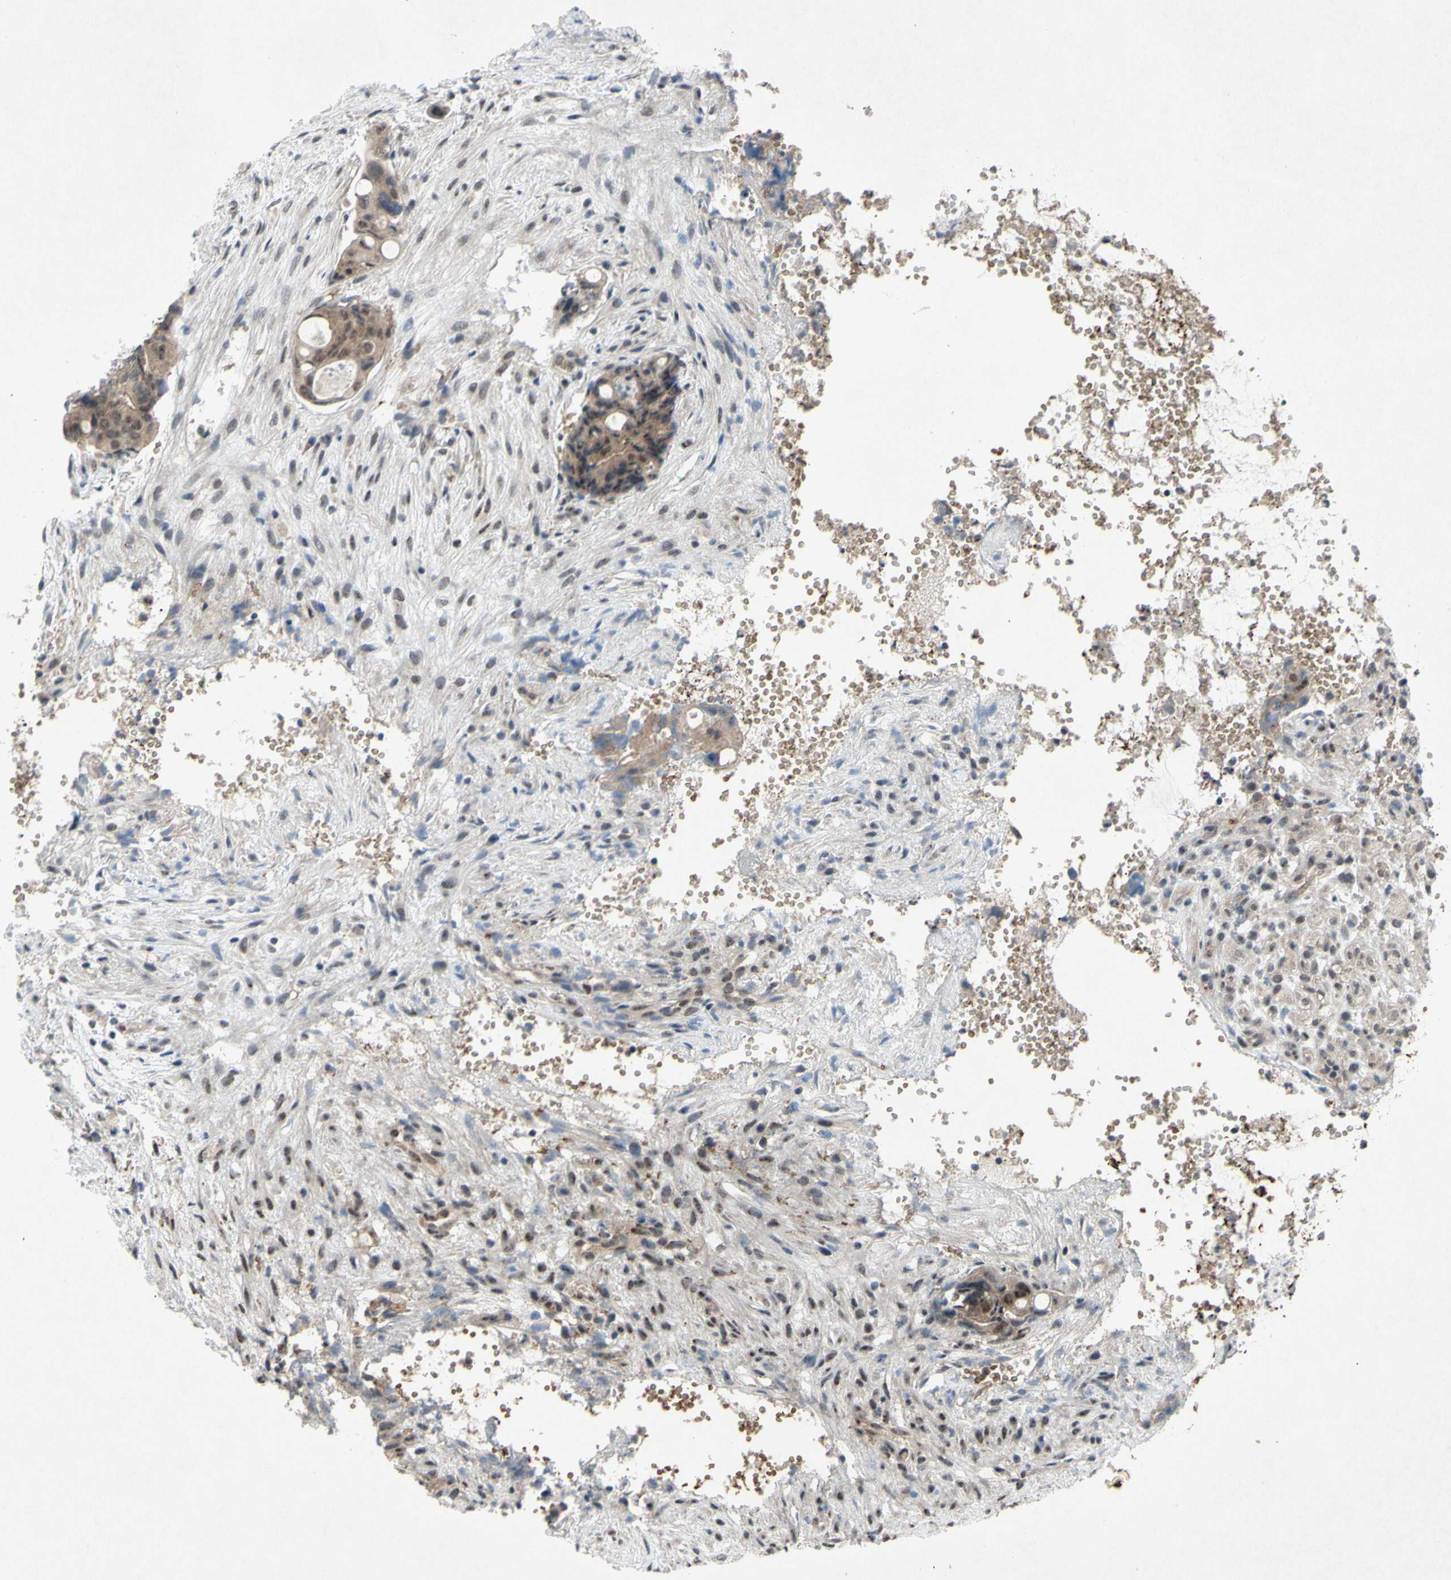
{"staining": {"intensity": "weak", "quantity": ">75%", "location": "cytoplasmic/membranous"}, "tissue": "colorectal cancer", "cell_type": "Tumor cells", "image_type": "cancer", "snomed": [{"axis": "morphology", "description": "Adenocarcinoma, NOS"}, {"axis": "topography", "description": "Colon"}], "caption": "This is a micrograph of immunohistochemistry (IHC) staining of colorectal cancer, which shows weak staining in the cytoplasmic/membranous of tumor cells.", "gene": "TRDMT1", "patient": {"sex": "female", "age": 57}}